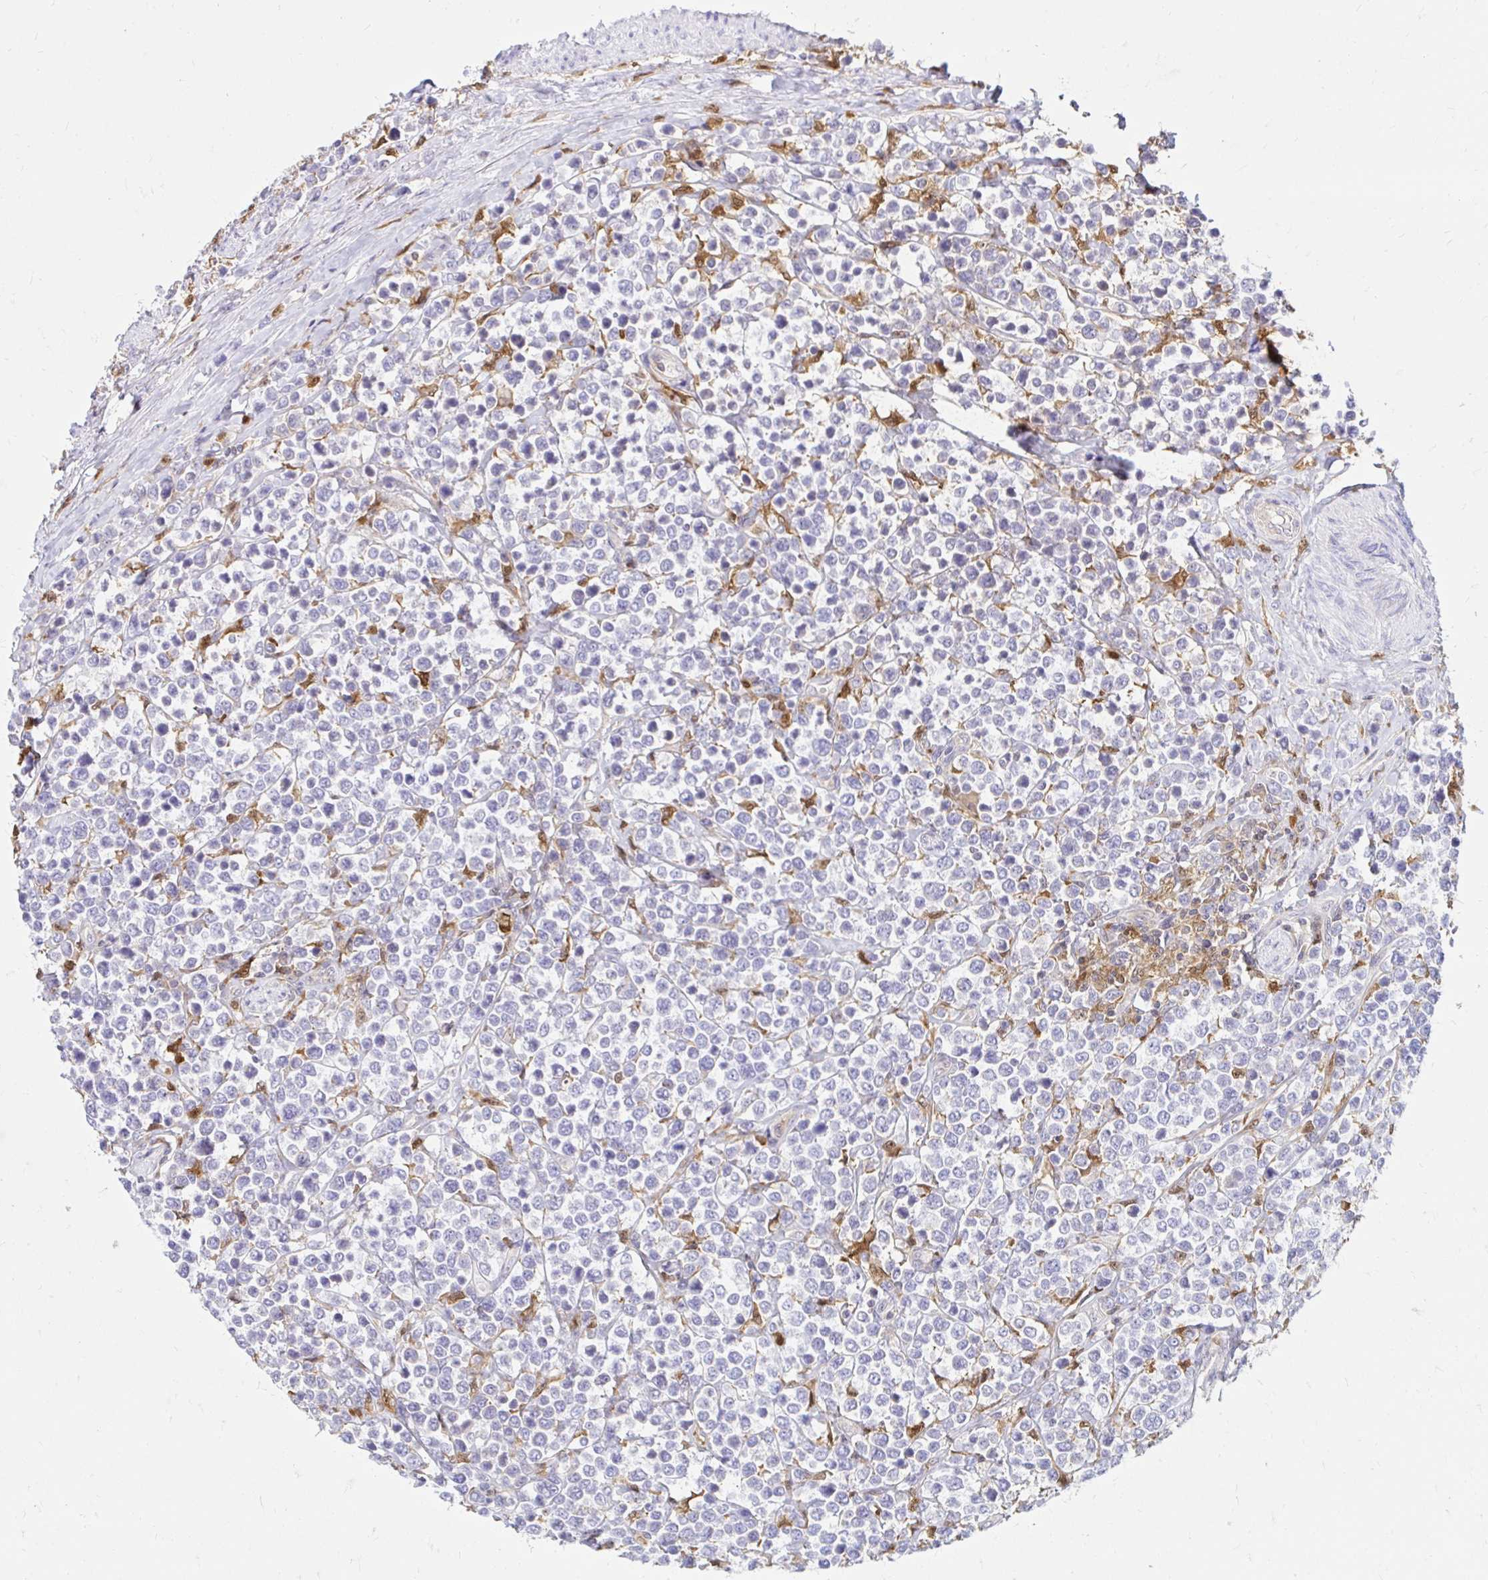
{"staining": {"intensity": "negative", "quantity": "none", "location": "none"}, "tissue": "lymphoma", "cell_type": "Tumor cells", "image_type": "cancer", "snomed": [{"axis": "morphology", "description": "Malignant lymphoma, non-Hodgkin's type, High grade"}, {"axis": "topography", "description": "Soft tissue"}], "caption": "IHC photomicrograph of neoplastic tissue: human high-grade malignant lymphoma, non-Hodgkin's type stained with DAB shows no significant protein expression in tumor cells.", "gene": "PYCARD", "patient": {"sex": "female", "age": 56}}